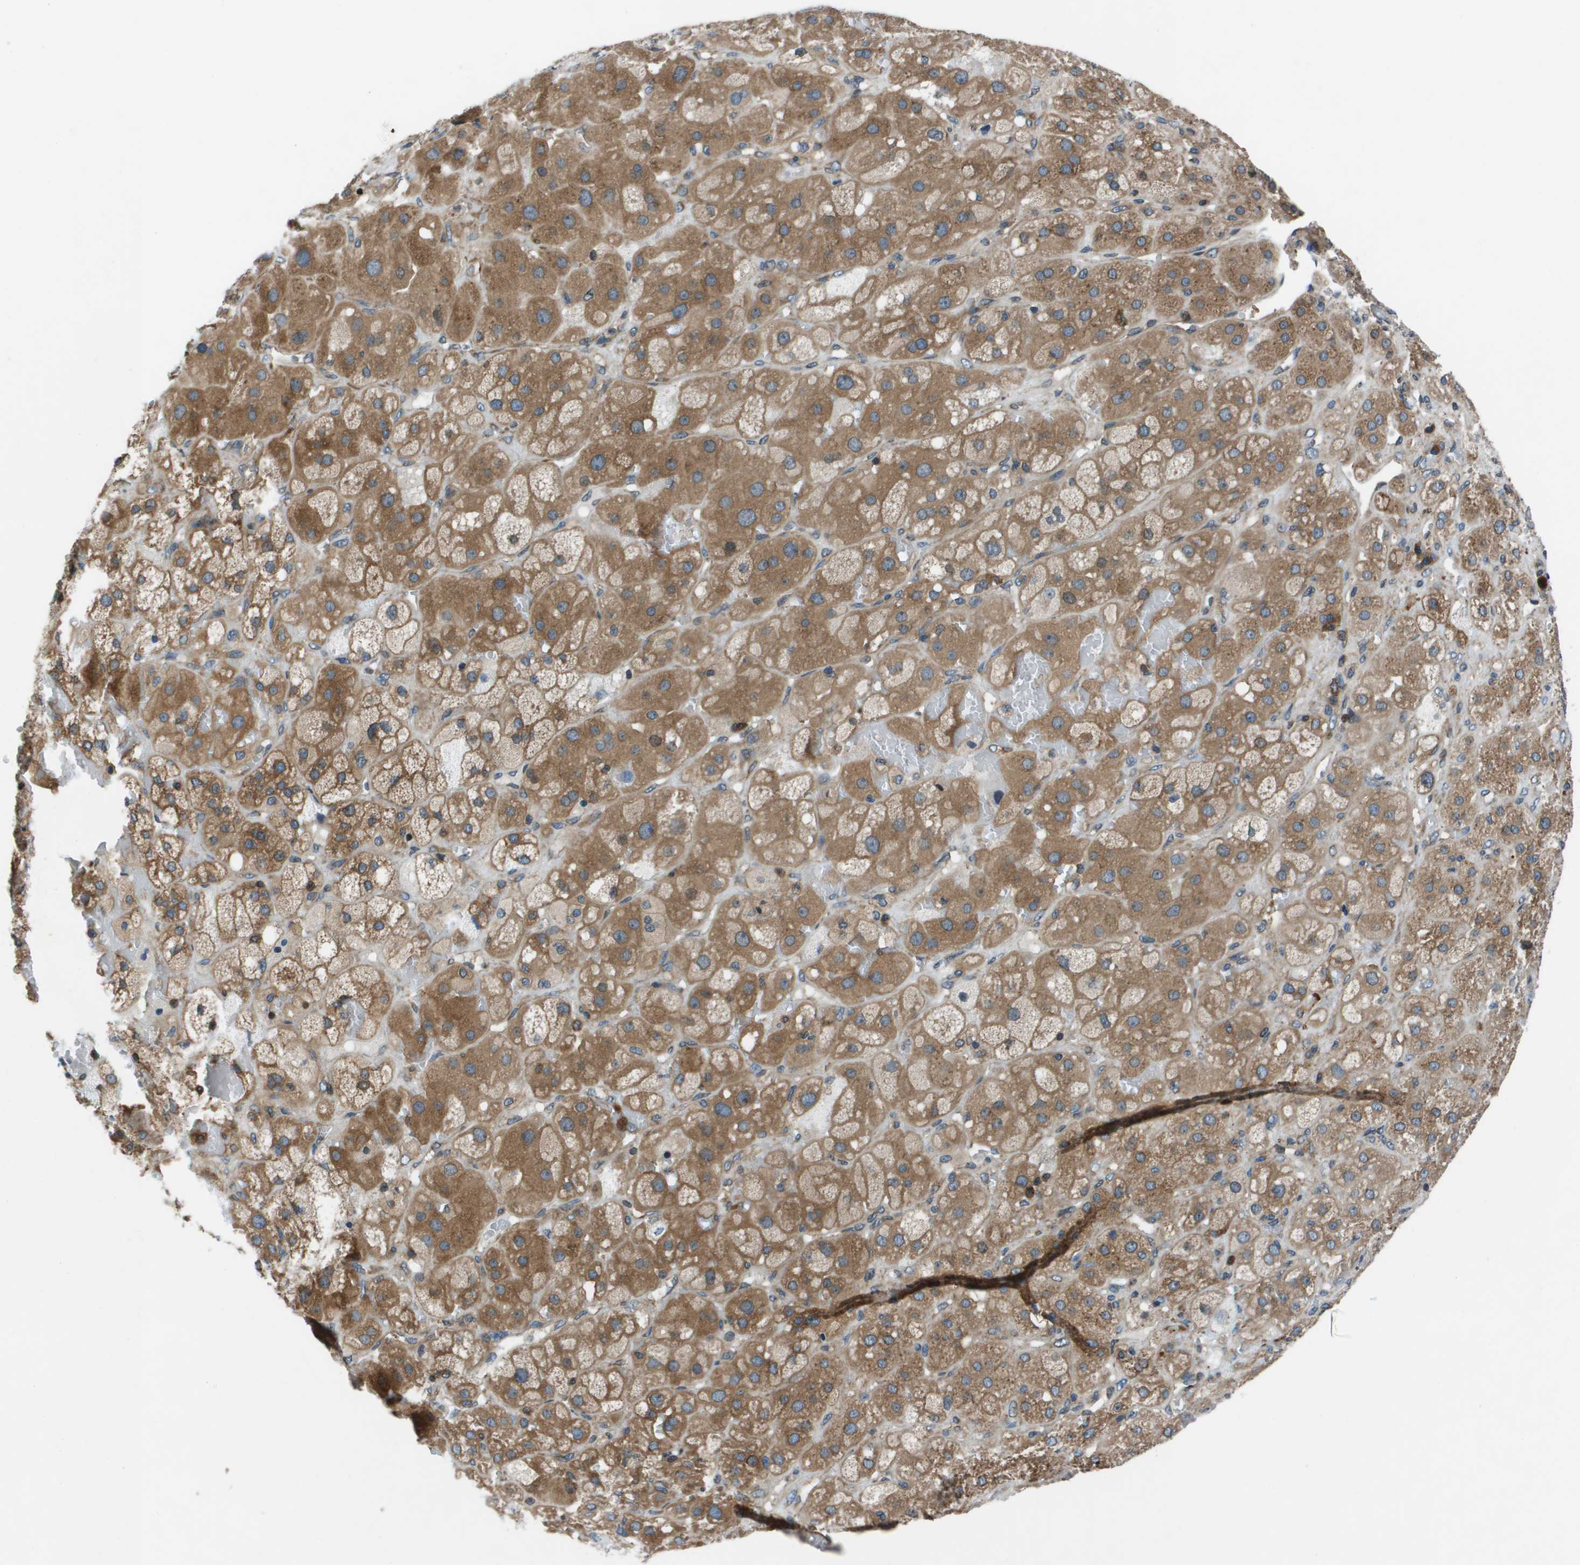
{"staining": {"intensity": "moderate", "quantity": ">75%", "location": "cytoplasmic/membranous"}, "tissue": "adrenal gland", "cell_type": "Glandular cells", "image_type": "normal", "snomed": [{"axis": "morphology", "description": "Normal tissue, NOS"}, {"axis": "topography", "description": "Adrenal gland"}], "caption": "This is an image of immunohistochemistry (IHC) staining of unremarkable adrenal gland, which shows moderate staining in the cytoplasmic/membranous of glandular cells.", "gene": "ARFGAP2", "patient": {"sex": "female", "age": 47}}